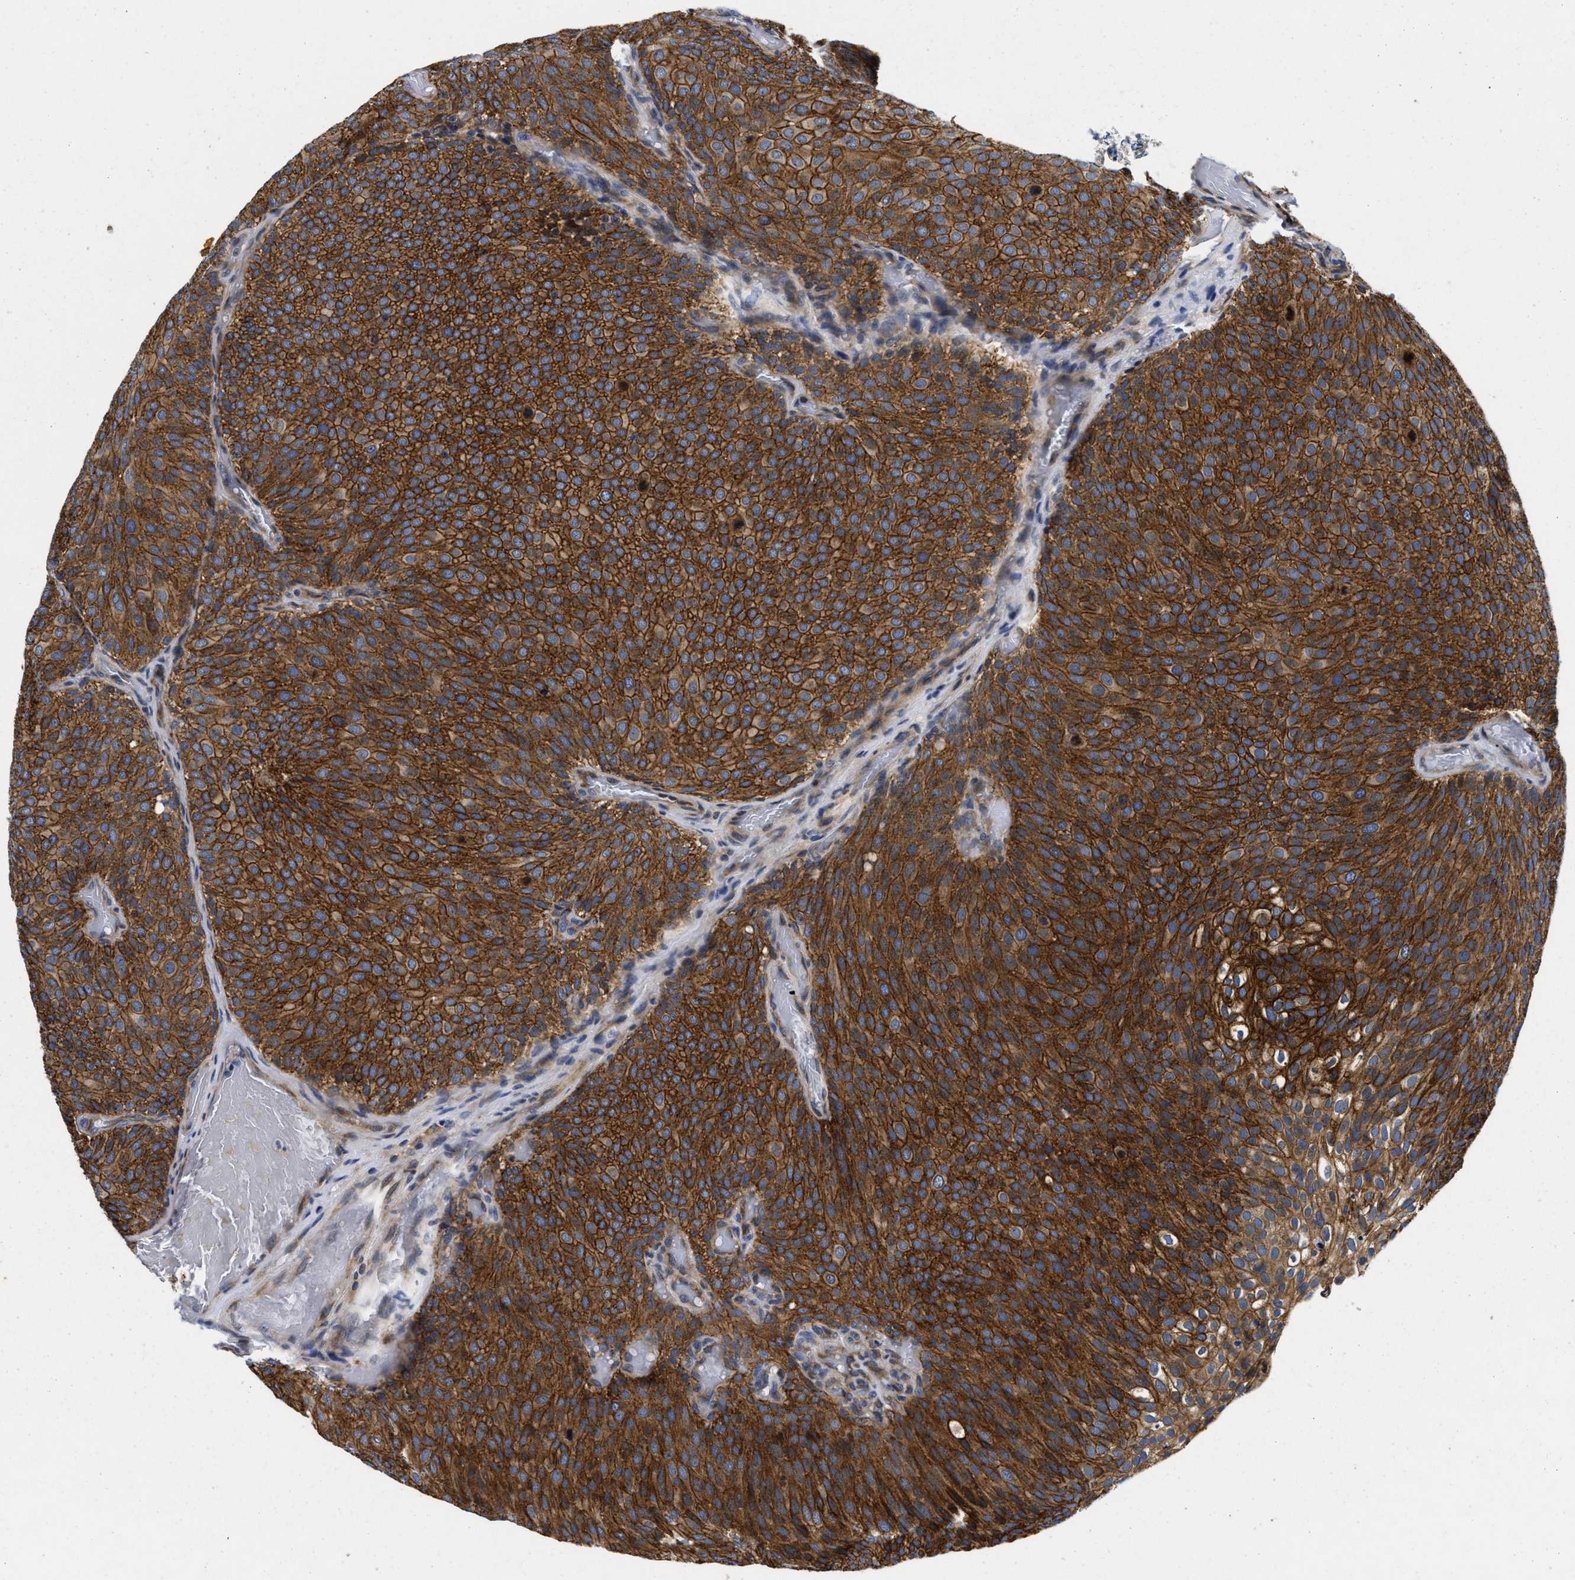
{"staining": {"intensity": "strong", "quantity": ">75%", "location": "cytoplasmic/membranous"}, "tissue": "urothelial cancer", "cell_type": "Tumor cells", "image_type": "cancer", "snomed": [{"axis": "morphology", "description": "Urothelial carcinoma, Low grade"}, {"axis": "topography", "description": "Urinary bladder"}], "caption": "About >75% of tumor cells in urothelial cancer exhibit strong cytoplasmic/membranous protein expression as visualized by brown immunohistochemical staining.", "gene": "LAD1", "patient": {"sex": "male", "age": 78}}